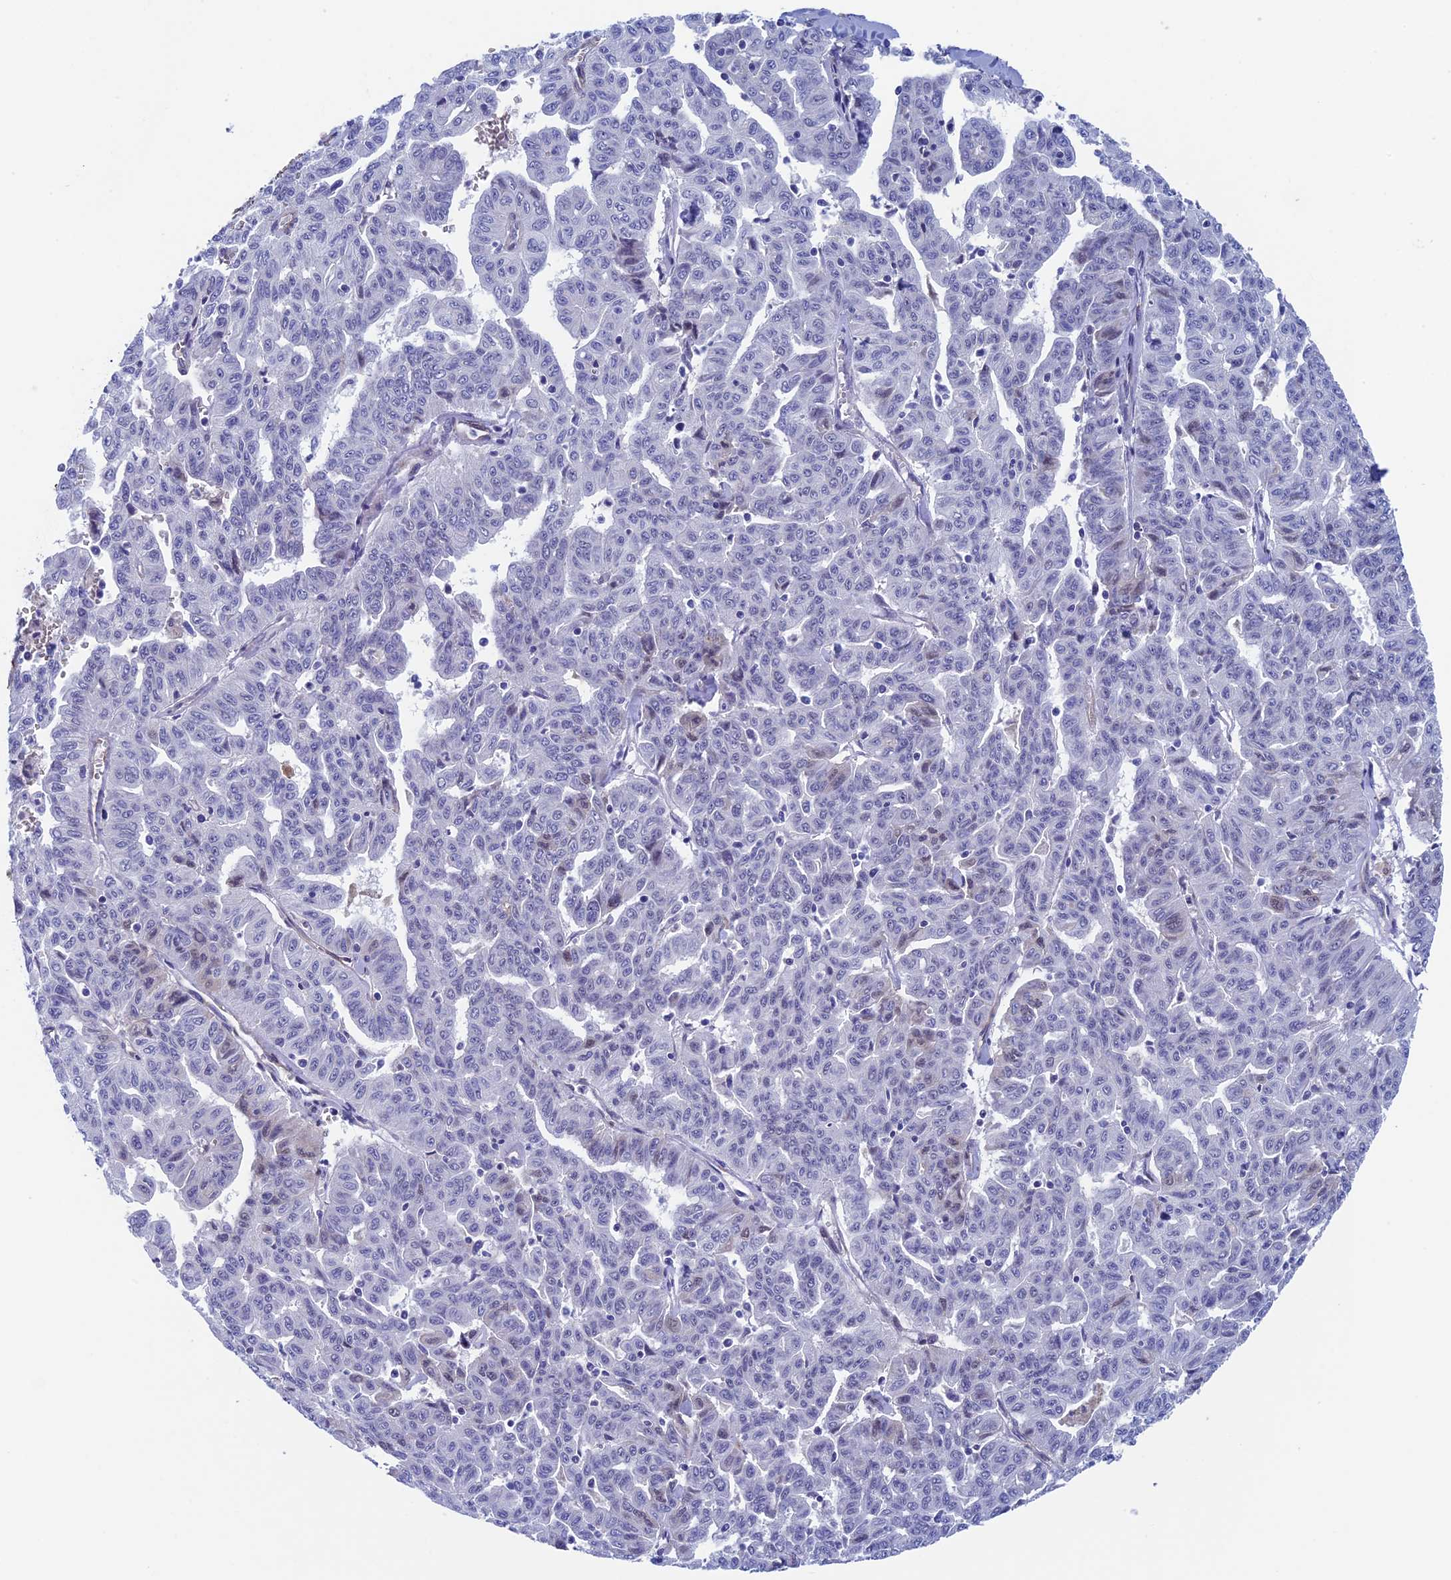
{"staining": {"intensity": "negative", "quantity": "none", "location": "none"}, "tissue": "liver cancer", "cell_type": "Tumor cells", "image_type": "cancer", "snomed": [{"axis": "morphology", "description": "Cholangiocarcinoma"}, {"axis": "topography", "description": "Liver"}], "caption": "High power microscopy micrograph of an immunohistochemistry photomicrograph of liver cancer (cholangiocarcinoma), revealing no significant expression in tumor cells.", "gene": "INSYN1", "patient": {"sex": "female", "age": 77}}